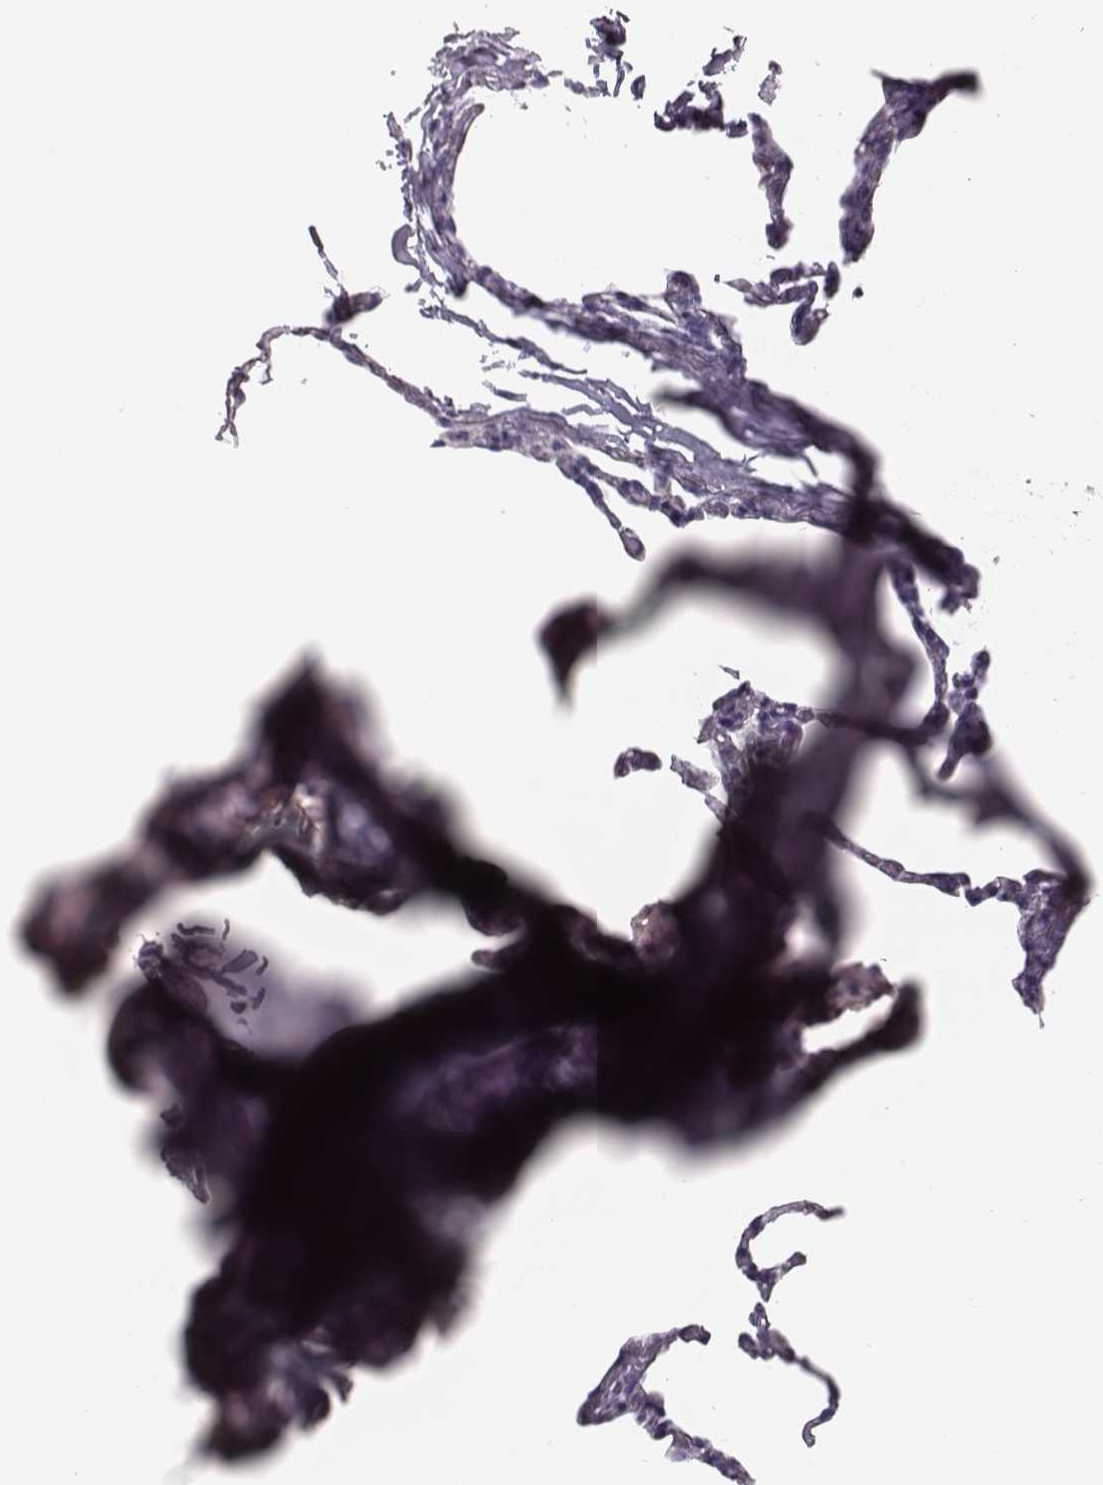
{"staining": {"intensity": "negative", "quantity": "none", "location": "none"}, "tissue": "lung", "cell_type": "Alveolar cells", "image_type": "normal", "snomed": [{"axis": "morphology", "description": "Normal tissue, NOS"}, {"axis": "topography", "description": "Lung"}], "caption": "Protein analysis of benign lung shows no significant positivity in alveolar cells.", "gene": "CSH1", "patient": {"sex": "male", "age": 65}}